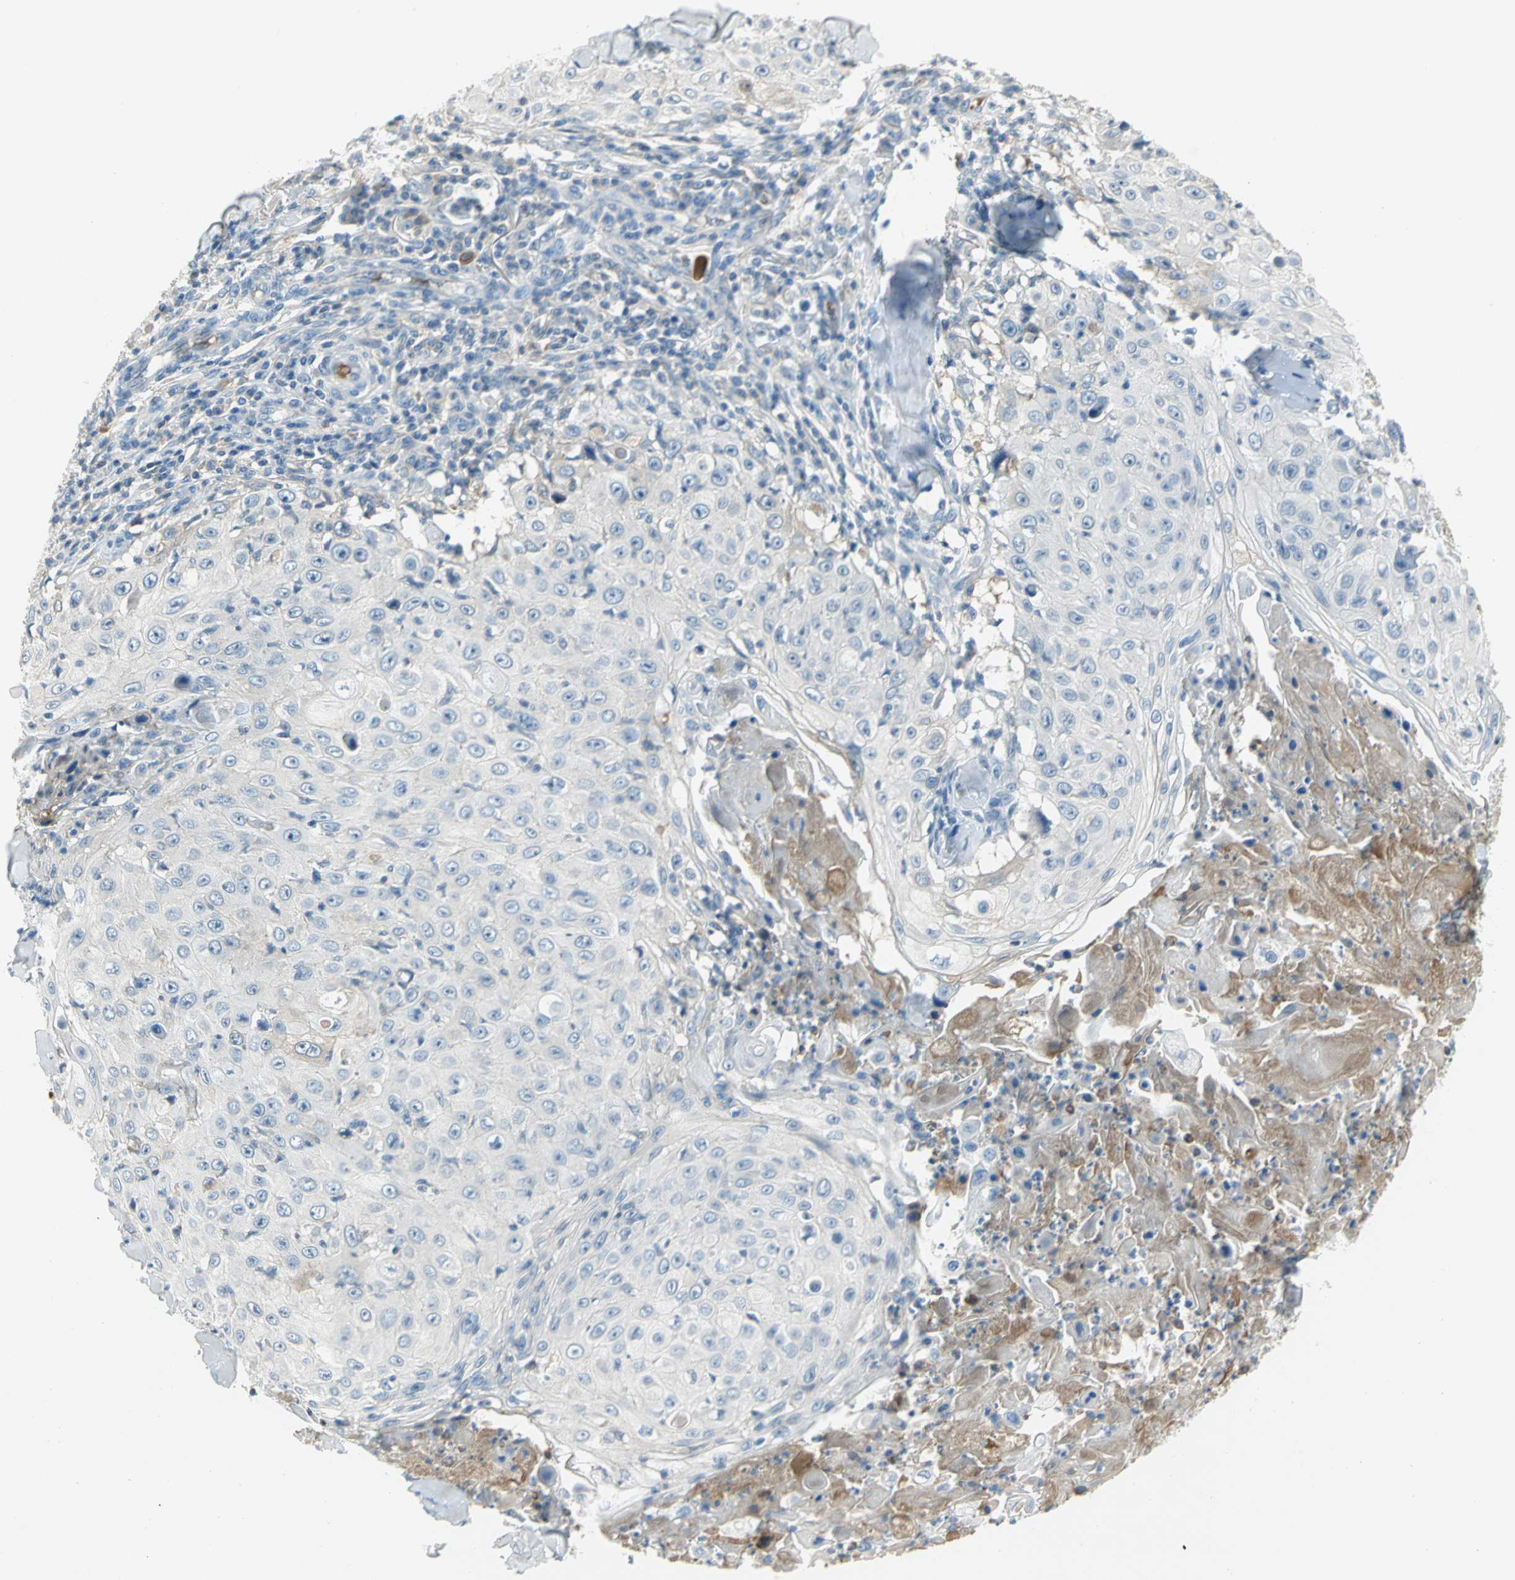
{"staining": {"intensity": "negative", "quantity": "none", "location": "none"}, "tissue": "skin cancer", "cell_type": "Tumor cells", "image_type": "cancer", "snomed": [{"axis": "morphology", "description": "Squamous cell carcinoma, NOS"}, {"axis": "topography", "description": "Skin"}], "caption": "Micrograph shows no significant protein expression in tumor cells of squamous cell carcinoma (skin). (DAB immunohistochemistry (IHC) visualized using brightfield microscopy, high magnification).", "gene": "ZIC1", "patient": {"sex": "male", "age": 86}}